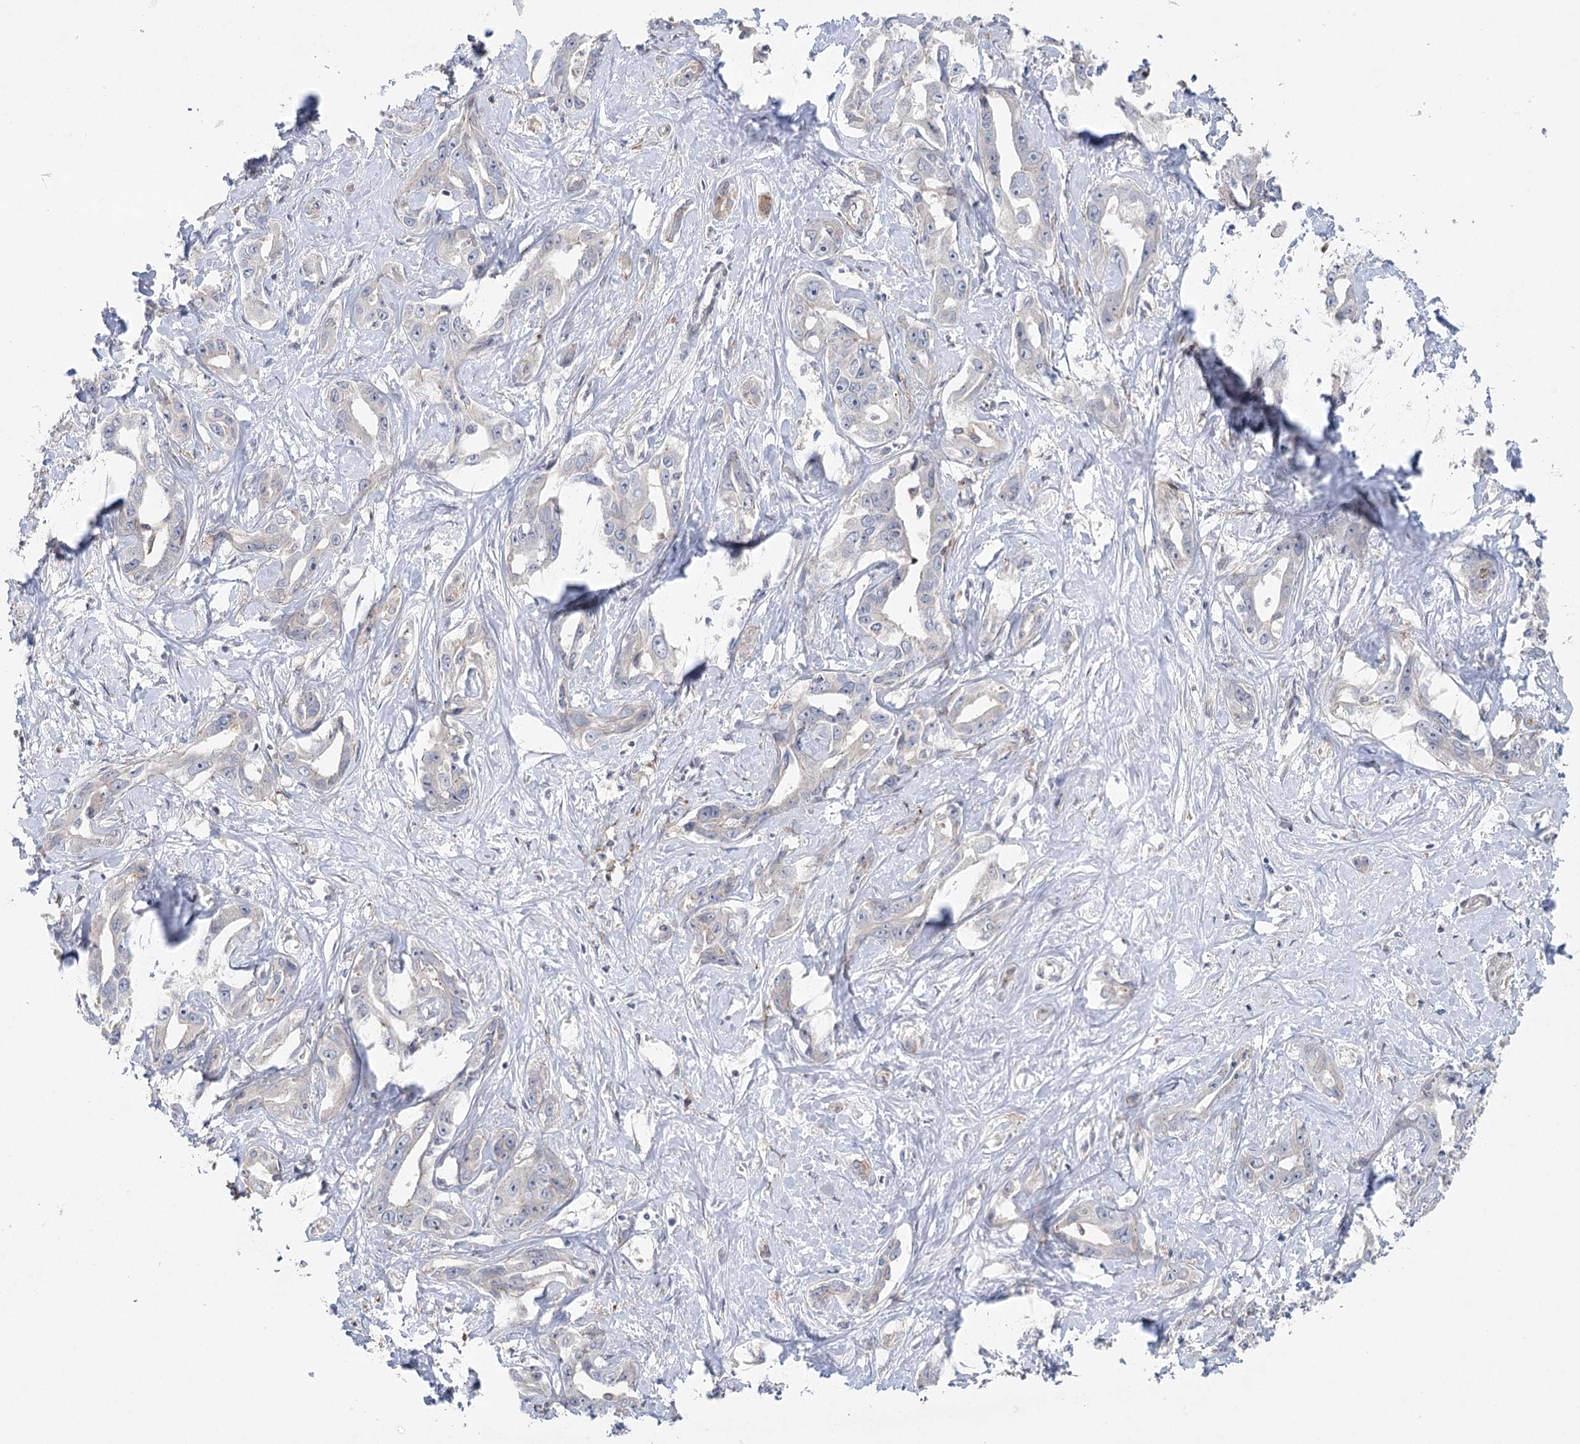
{"staining": {"intensity": "negative", "quantity": "none", "location": "none"}, "tissue": "liver cancer", "cell_type": "Tumor cells", "image_type": "cancer", "snomed": [{"axis": "morphology", "description": "Cholangiocarcinoma"}, {"axis": "topography", "description": "Liver"}], "caption": "Immunohistochemical staining of human cholangiocarcinoma (liver) exhibits no significant positivity in tumor cells.", "gene": "SCN11A", "patient": {"sex": "male", "age": 59}}